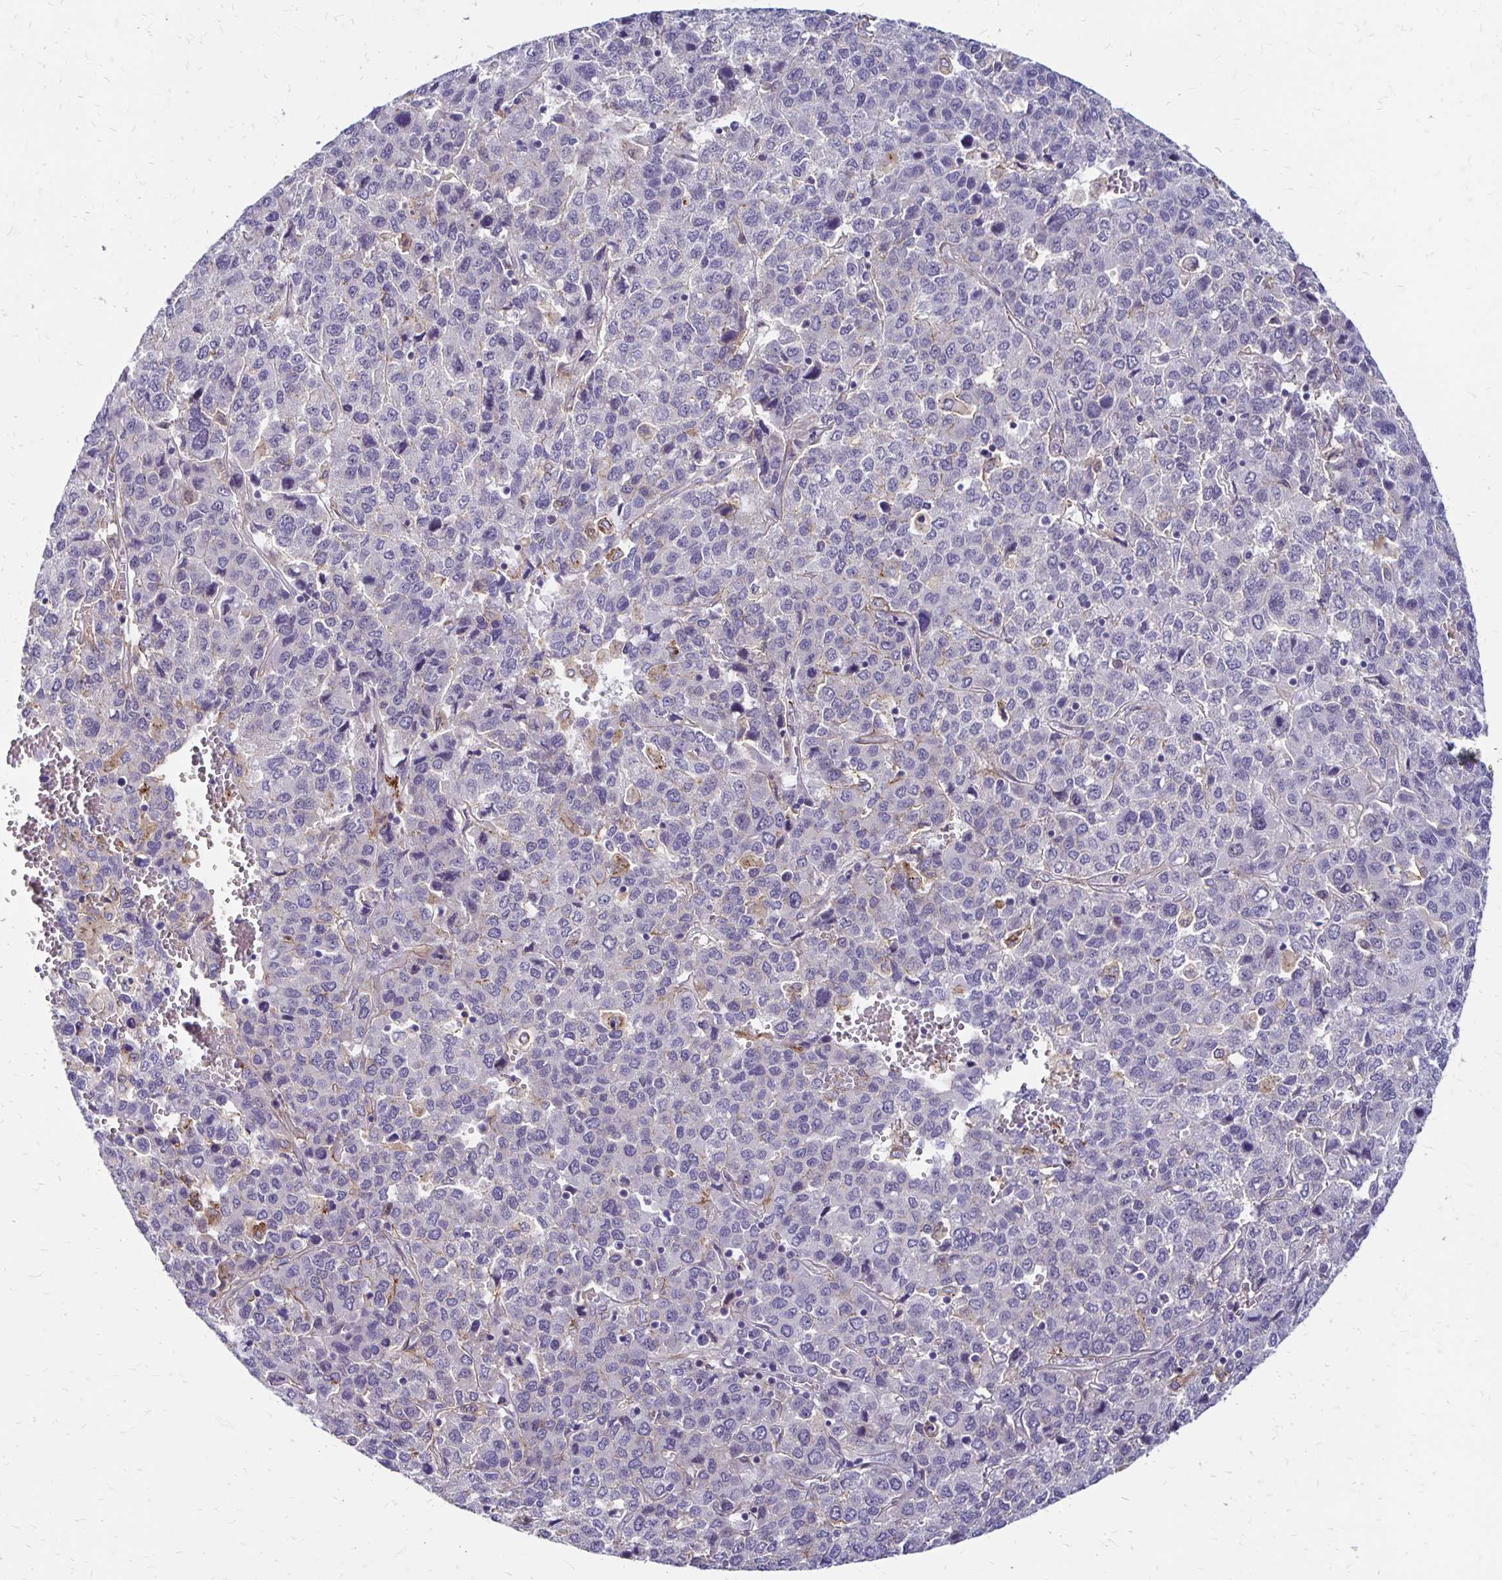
{"staining": {"intensity": "negative", "quantity": "none", "location": "none"}, "tissue": "liver cancer", "cell_type": "Tumor cells", "image_type": "cancer", "snomed": [{"axis": "morphology", "description": "Carcinoma, Hepatocellular, NOS"}, {"axis": "topography", "description": "Liver"}], "caption": "A high-resolution micrograph shows IHC staining of liver cancer, which exhibits no significant expression in tumor cells.", "gene": "TNS3", "patient": {"sex": "male", "age": 69}}